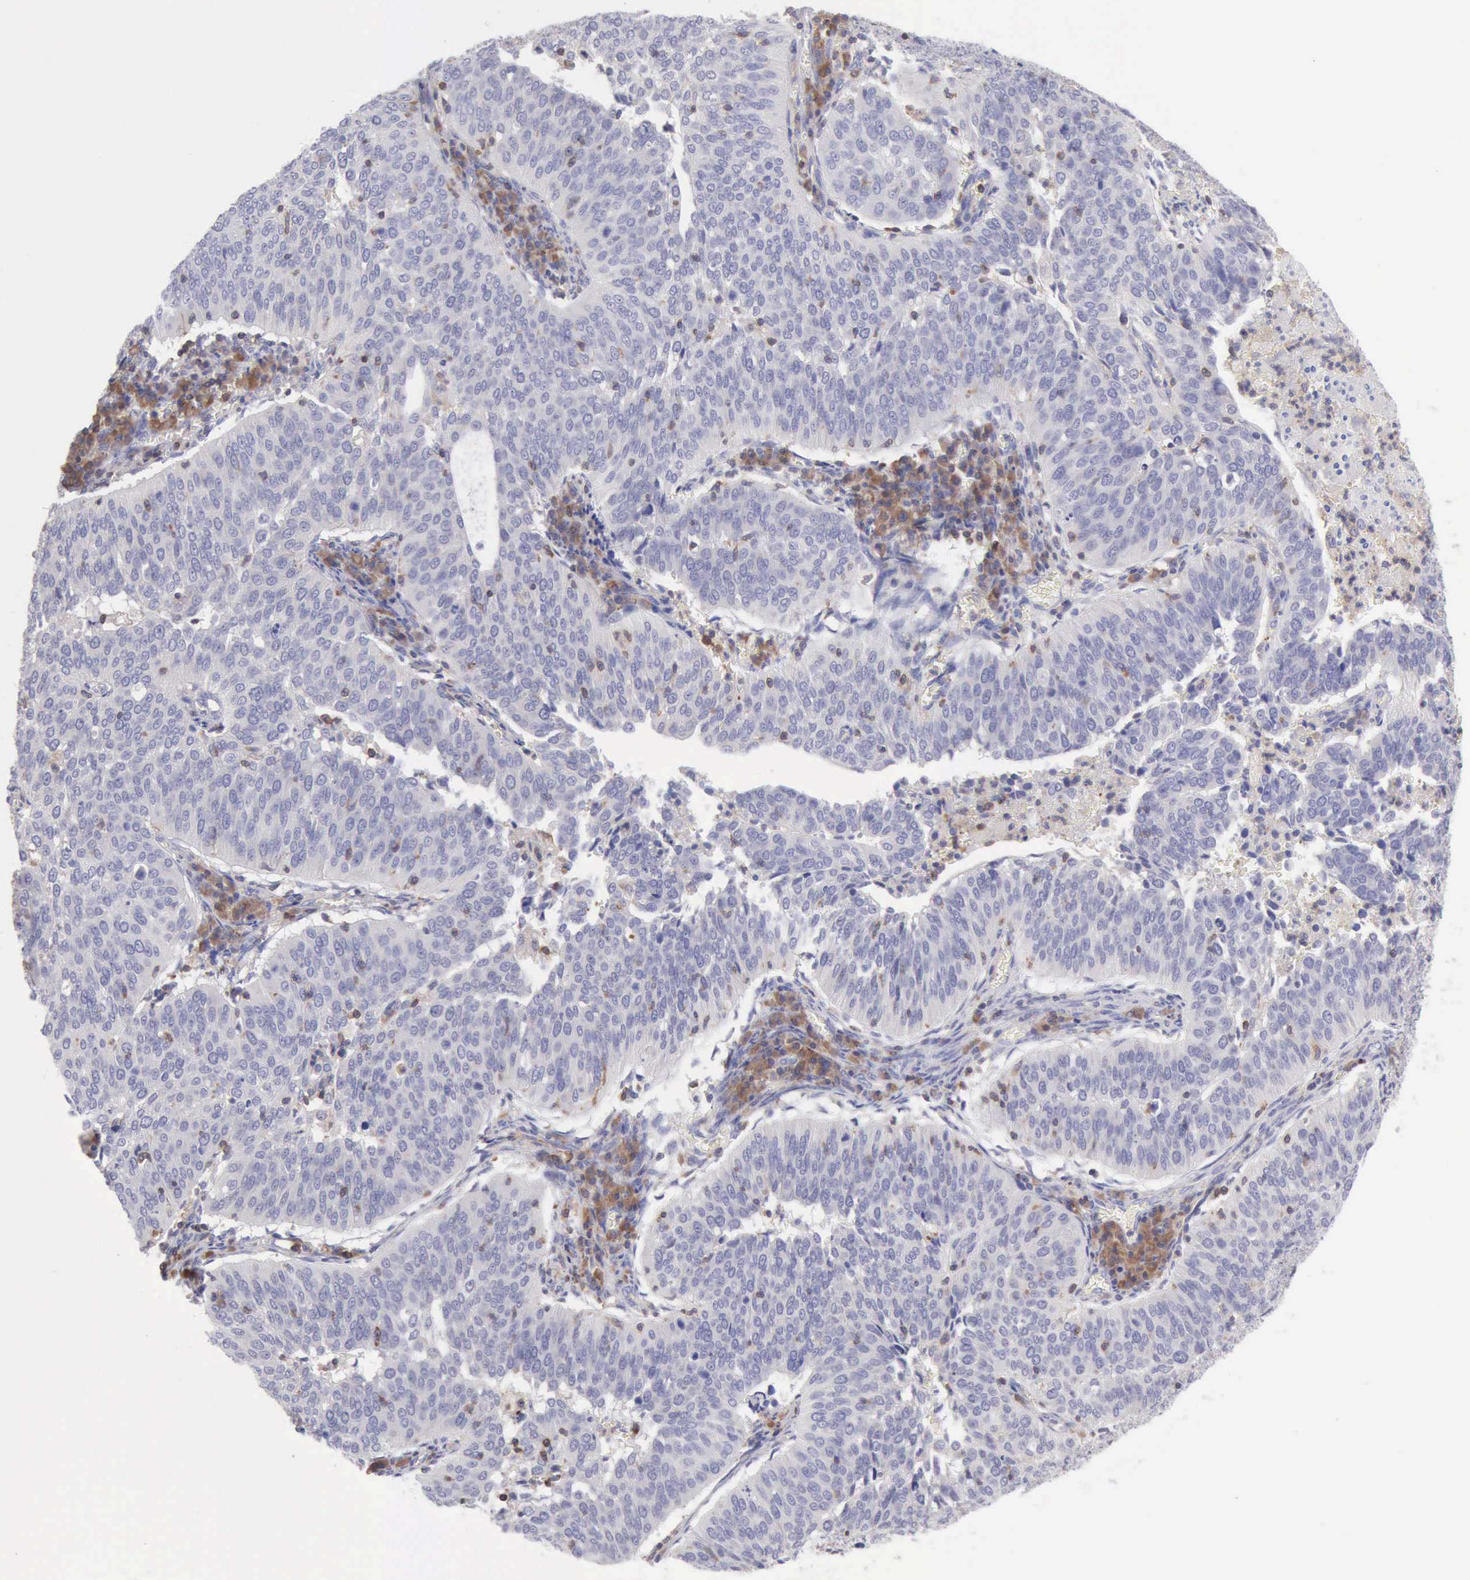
{"staining": {"intensity": "negative", "quantity": "none", "location": "none"}, "tissue": "cervical cancer", "cell_type": "Tumor cells", "image_type": "cancer", "snomed": [{"axis": "morphology", "description": "Squamous cell carcinoma, NOS"}, {"axis": "topography", "description": "Cervix"}], "caption": "A photomicrograph of human cervical squamous cell carcinoma is negative for staining in tumor cells.", "gene": "SASH3", "patient": {"sex": "female", "age": 39}}